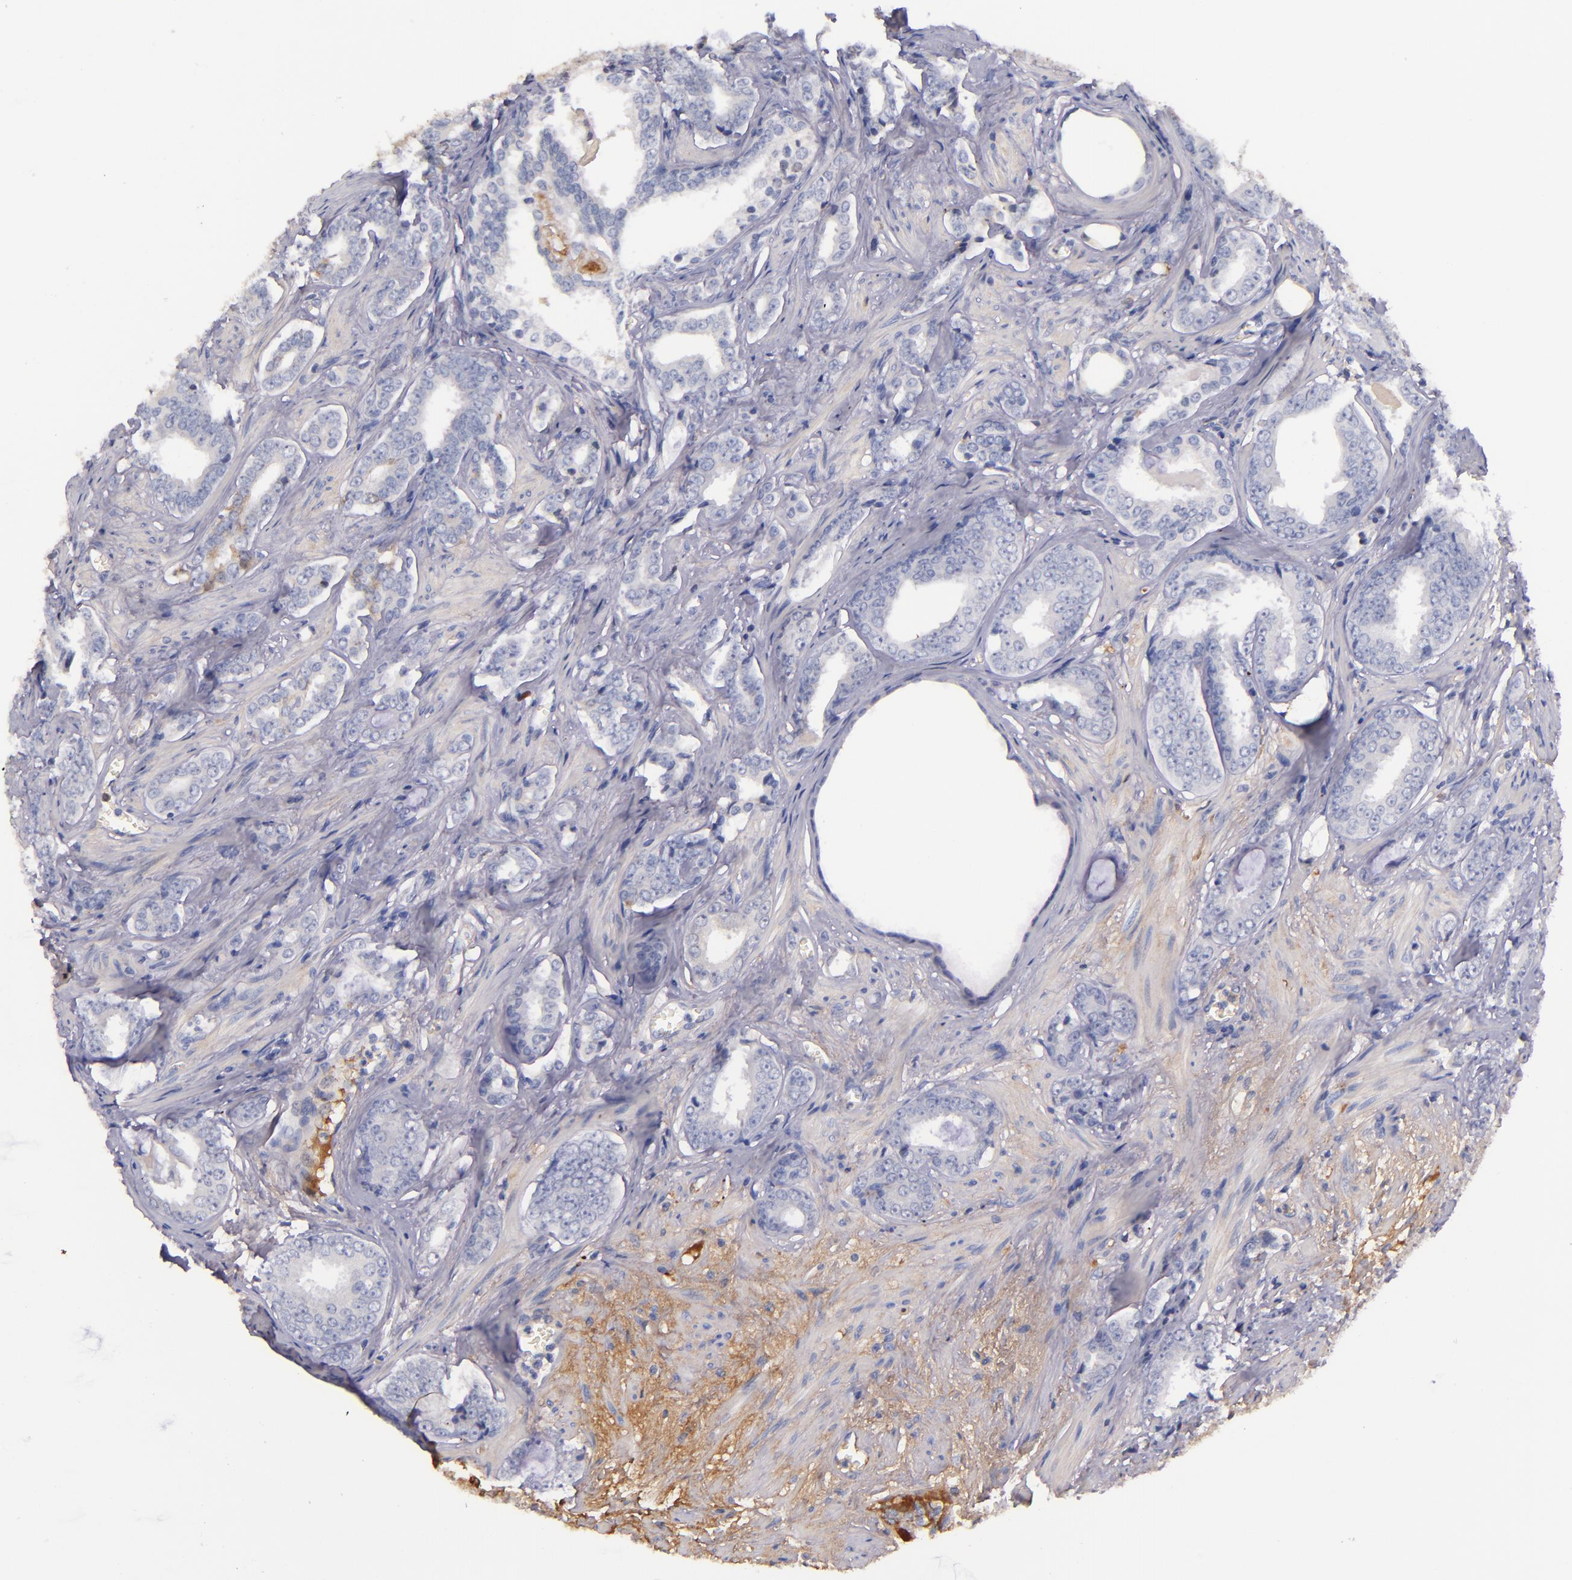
{"staining": {"intensity": "negative", "quantity": "none", "location": "none"}, "tissue": "prostate cancer", "cell_type": "Tumor cells", "image_type": "cancer", "snomed": [{"axis": "morphology", "description": "Adenocarcinoma, Medium grade"}, {"axis": "topography", "description": "Prostate"}], "caption": "A micrograph of human prostate cancer is negative for staining in tumor cells.", "gene": "KNG1", "patient": {"sex": "male", "age": 79}}